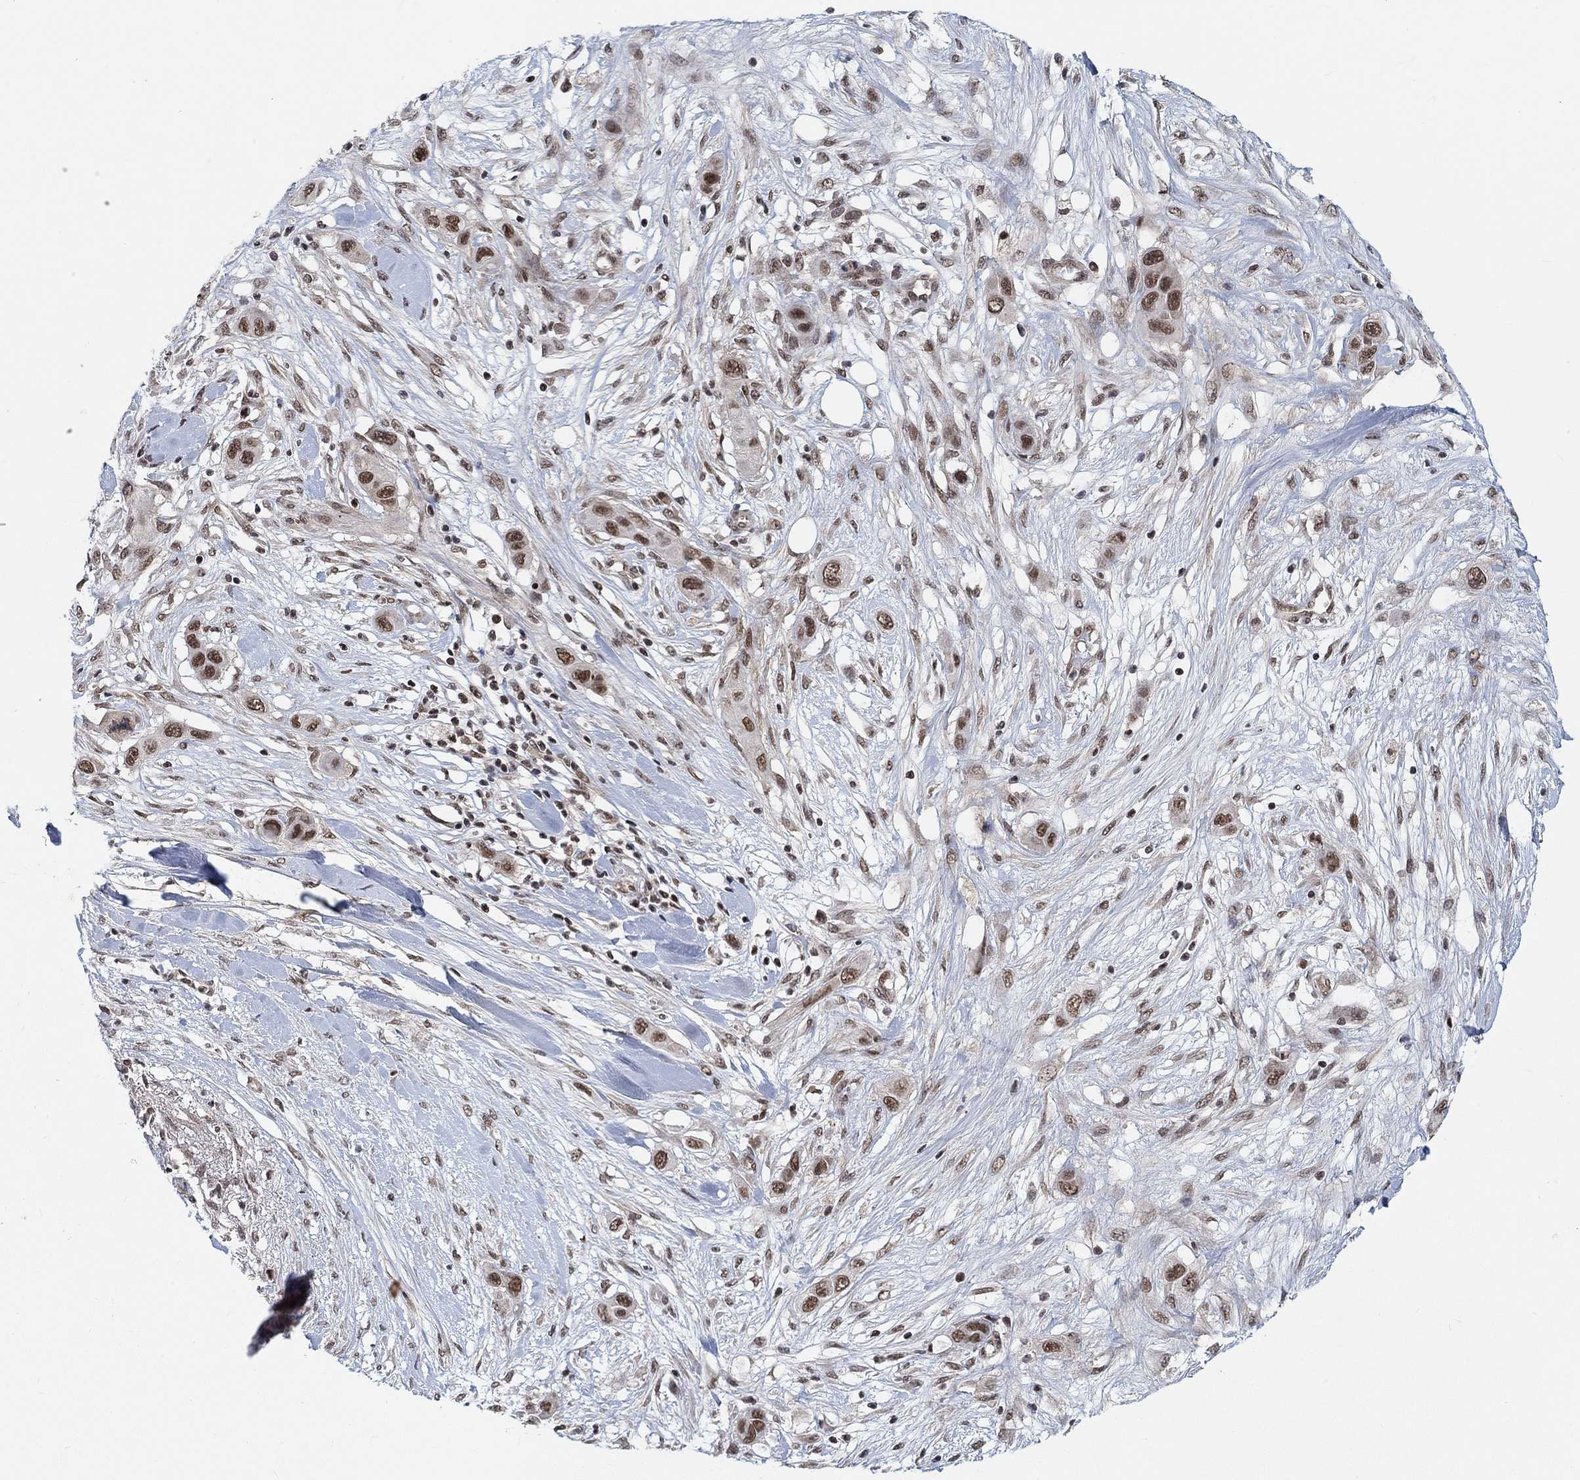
{"staining": {"intensity": "strong", "quantity": "<25%", "location": "nuclear"}, "tissue": "skin cancer", "cell_type": "Tumor cells", "image_type": "cancer", "snomed": [{"axis": "morphology", "description": "Squamous cell carcinoma, NOS"}, {"axis": "topography", "description": "Skin"}], "caption": "A micrograph of human skin cancer (squamous cell carcinoma) stained for a protein reveals strong nuclear brown staining in tumor cells.", "gene": "THAP8", "patient": {"sex": "male", "age": 79}}